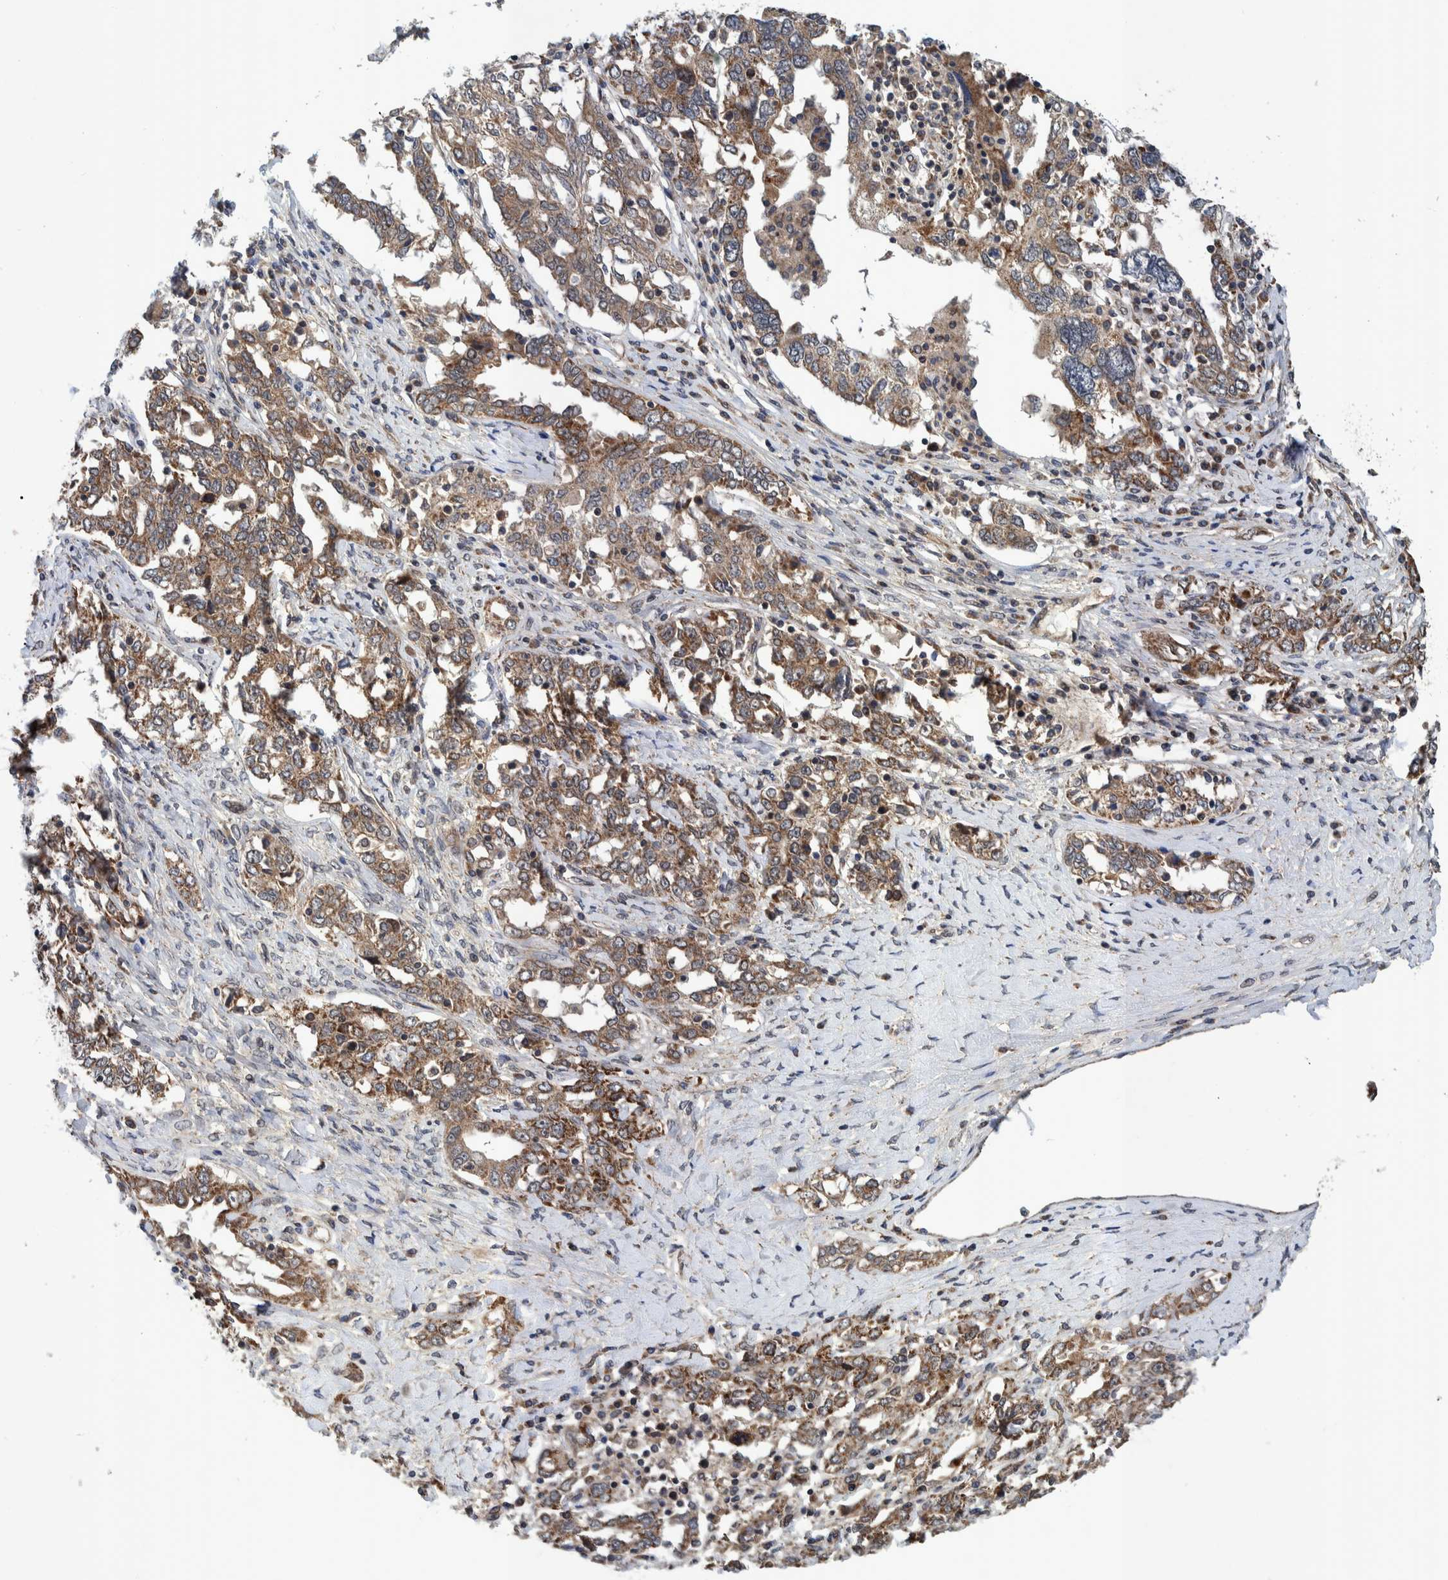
{"staining": {"intensity": "moderate", "quantity": ">75%", "location": "cytoplasmic/membranous"}, "tissue": "ovarian cancer", "cell_type": "Tumor cells", "image_type": "cancer", "snomed": [{"axis": "morphology", "description": "Carcinoma, endometroid"}, {"axis": "topography", "description": "Ovary"}], "caption": "Ovarian cancer stained with a brown dye demonstrates moderate cytoplasmic/membranous positive positivity in approximately >75% of tumor cells.", "gene": "MRPS7", "patient": {"sex": "female", "age": 62}}